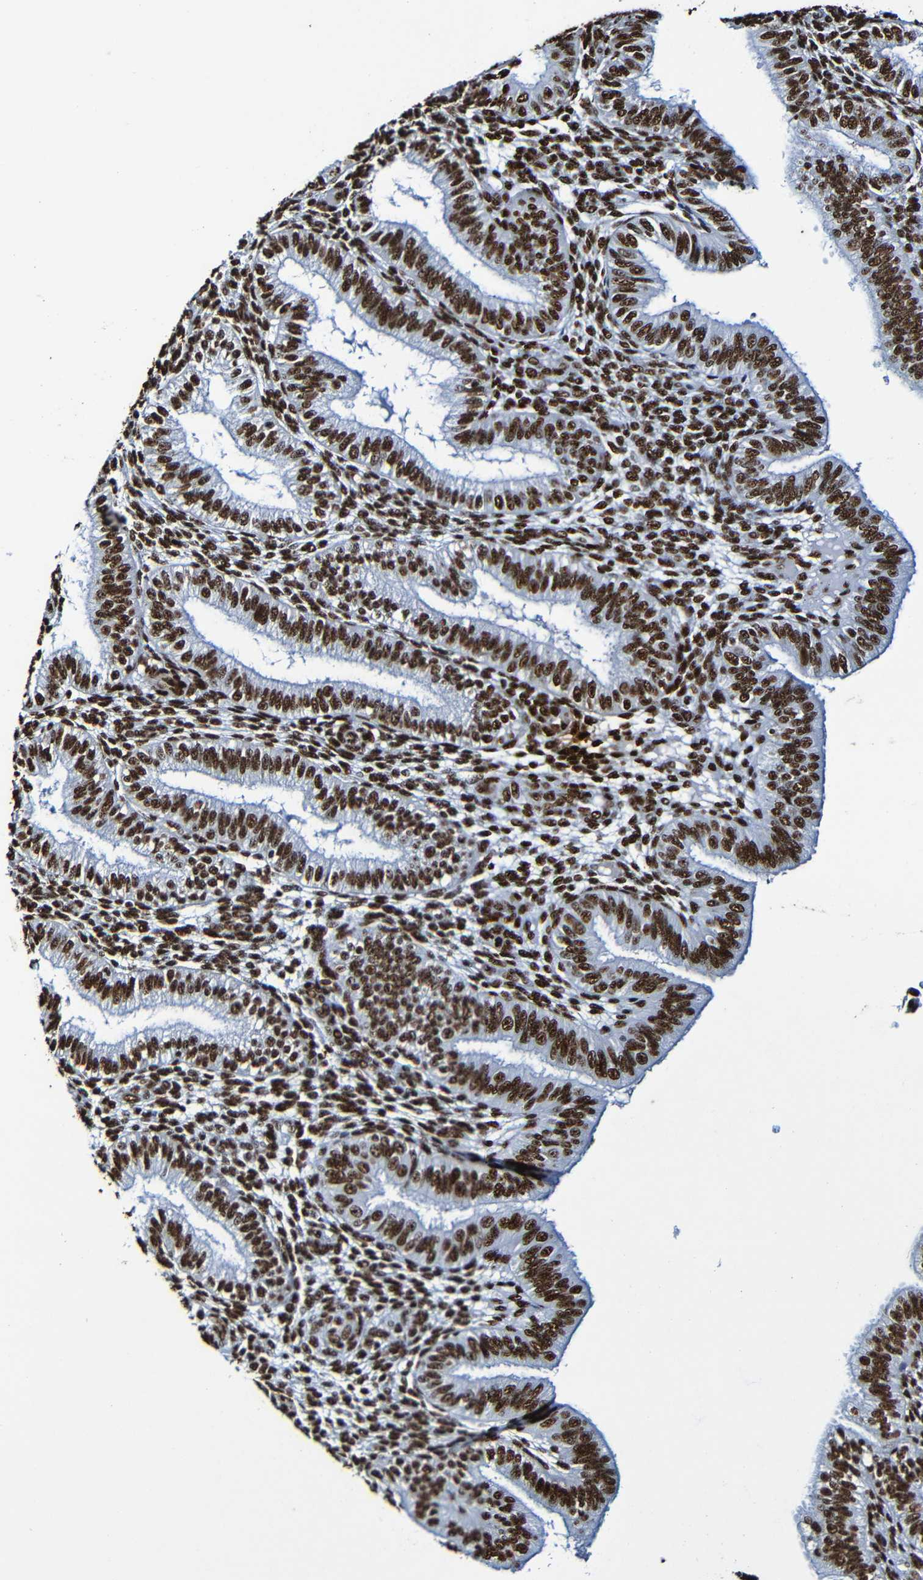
{"staining": {"intensity": "strong", "quantity": ">75%", "location": "nuclear"}, "tissue": "endometrium", "cell_type": "Cells in endometrial stroma", "image_type": "normal", "snomed": [{"axis": "morphology", "description": "Normal tissue, NOS"}, {"axis": "topography", "description": "Endometrium"}], "caption": "Unremarkable endometrium reveals strong nuclear staining in about >75% of cells in endometrial stroma, visualized by immunohistochemistry.", "gene": "SRSF3", "patient": {"sex": "female", "age": 39}}